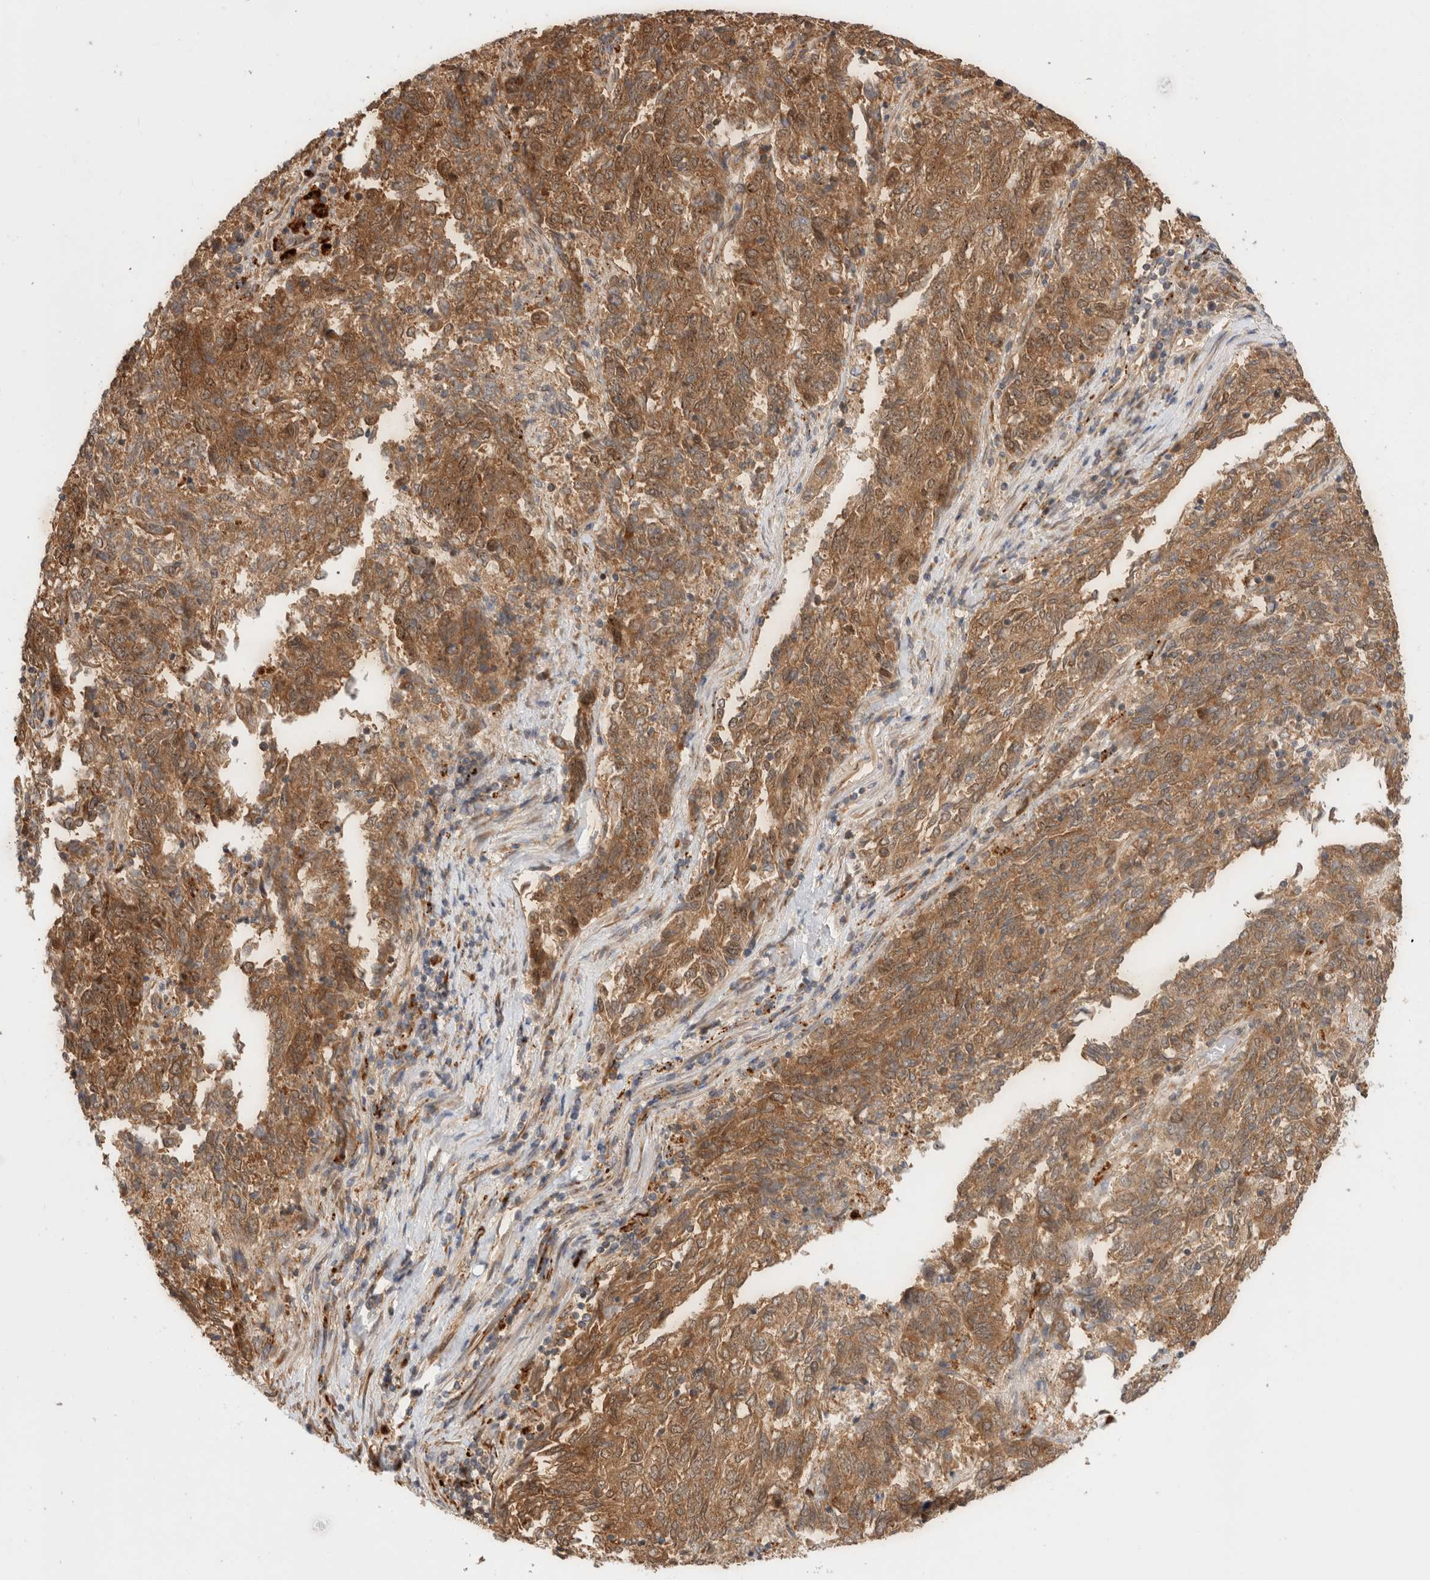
{"staining": {"intensity": "moderate", "quantity": ">75%", "location": "cytoplasmic/membranous"}, "tissue": "endometrial cancer", "cell_type": "Tumor cells", "image_type": "cancer", "snomed": [{"axis": "morphology", "description": "Adenocarcinoma, NOS"}, {"axis": "topography", "description": "Endometrium"}], "caption": "Immunohistochemical staining of endometrial adenocarcinoma demonstrates medium levels of moderate cytoplasmic/membranous protein positivity in approximately >75% of tumor cells.", "gene": "ACTL9", "patient": {"sex": "female", "age": 80}}